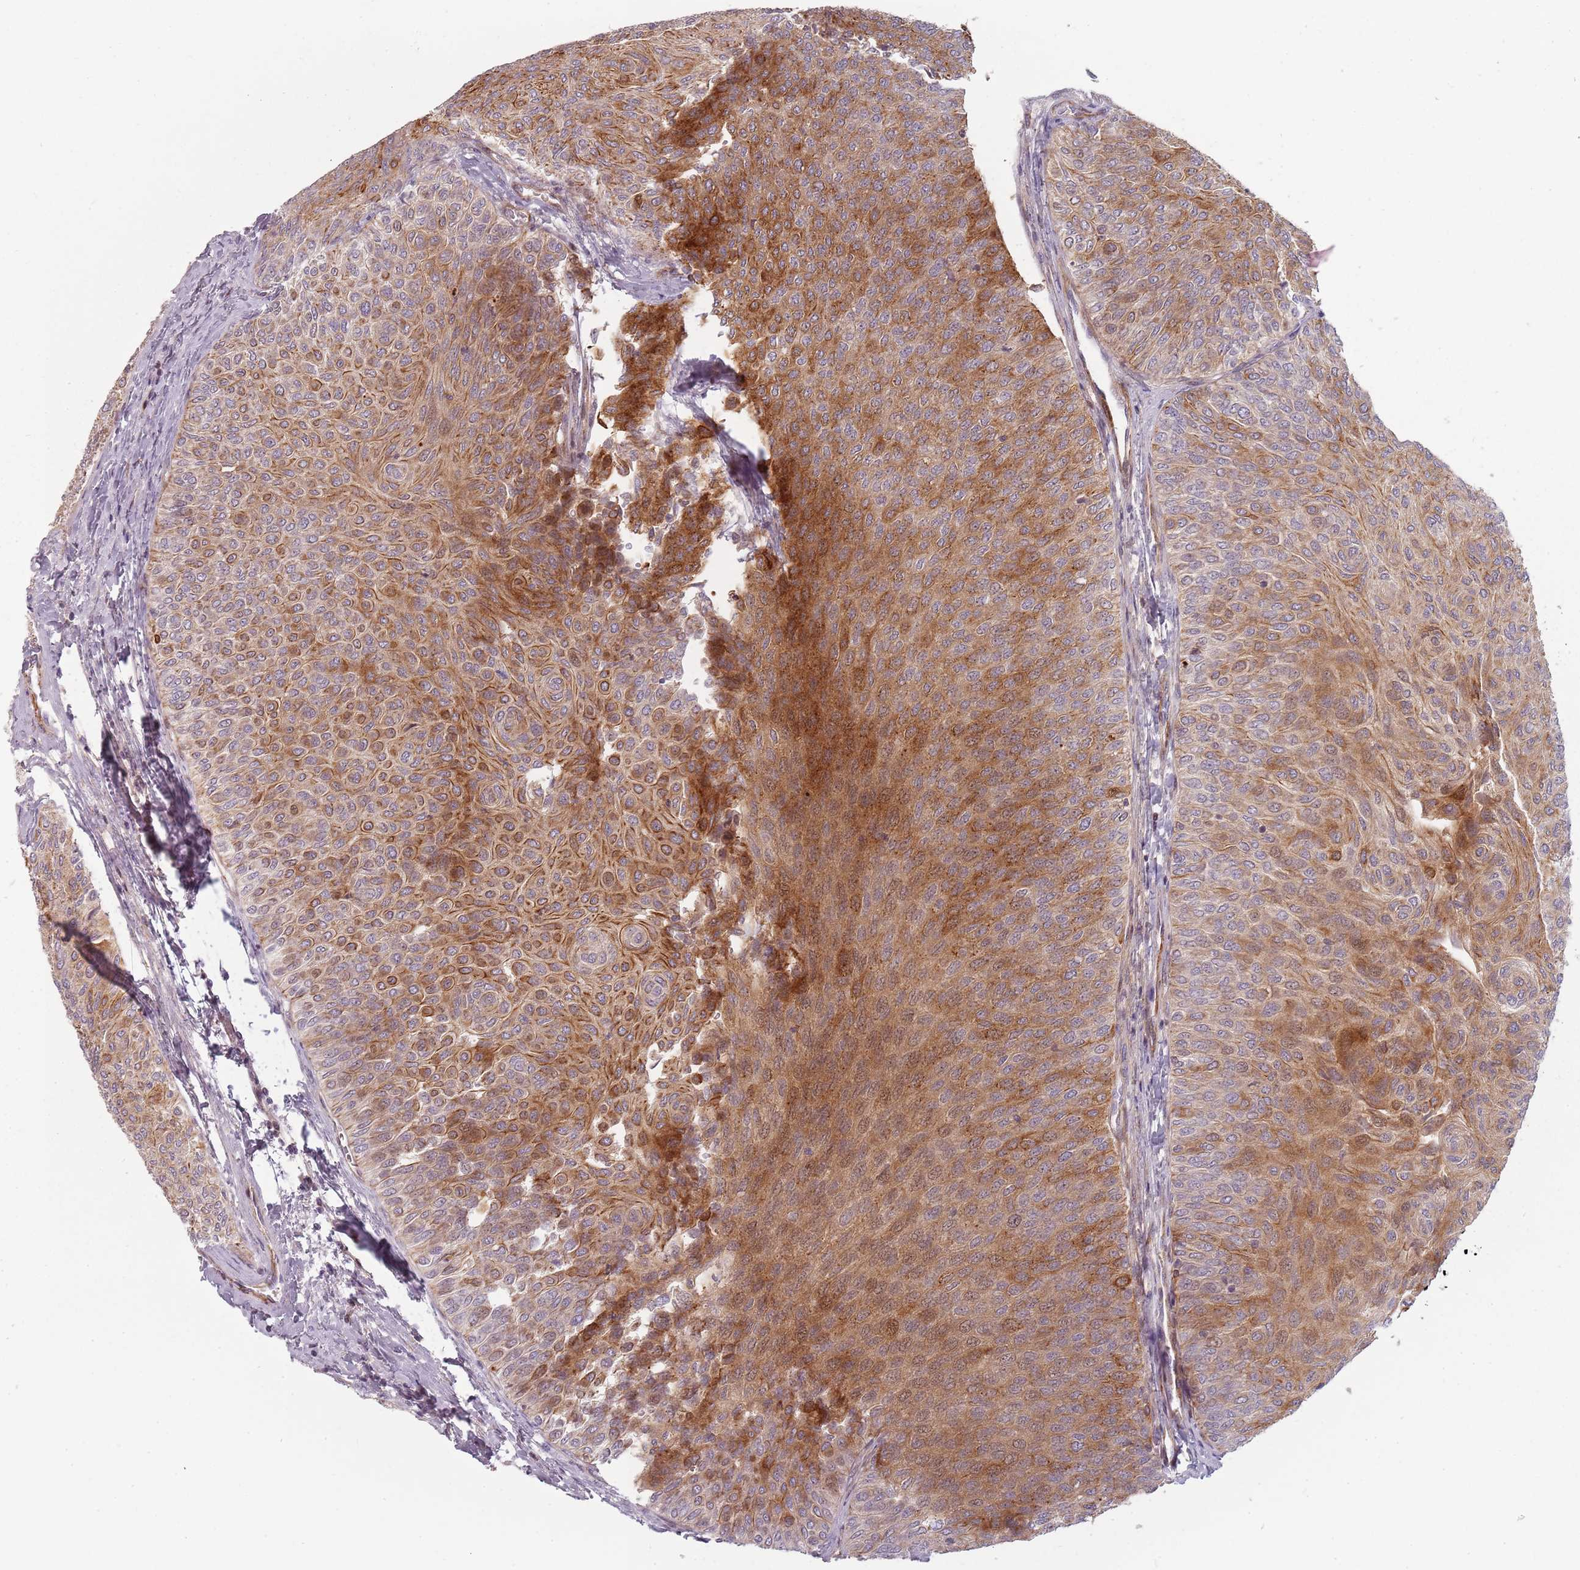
{"staining": {"intensity": "strong", "quantity": "25%-75%", "location": "cytoplasmic/membranous,nuclear"}, "tissue": "urothelial cancer", "cell_type": "Tumor cells", "image_type": "cancer", "snomed": [{"axis": "morphology", "description": "Urothelial carcinoma, Low grade"}, {"axis": "topography", "description": "Urinary bladder"}], "caption": "Immunohistochemistry (IHC) image of human urothelial cancer stained for a protein (brown), which shows high levels of strong cytoplasmic/membranous and nuclear staining in about 25%-75% of tumor cells.", "gene": "RPS6KA2", "patient": {"sex": "male", "age": 78}}